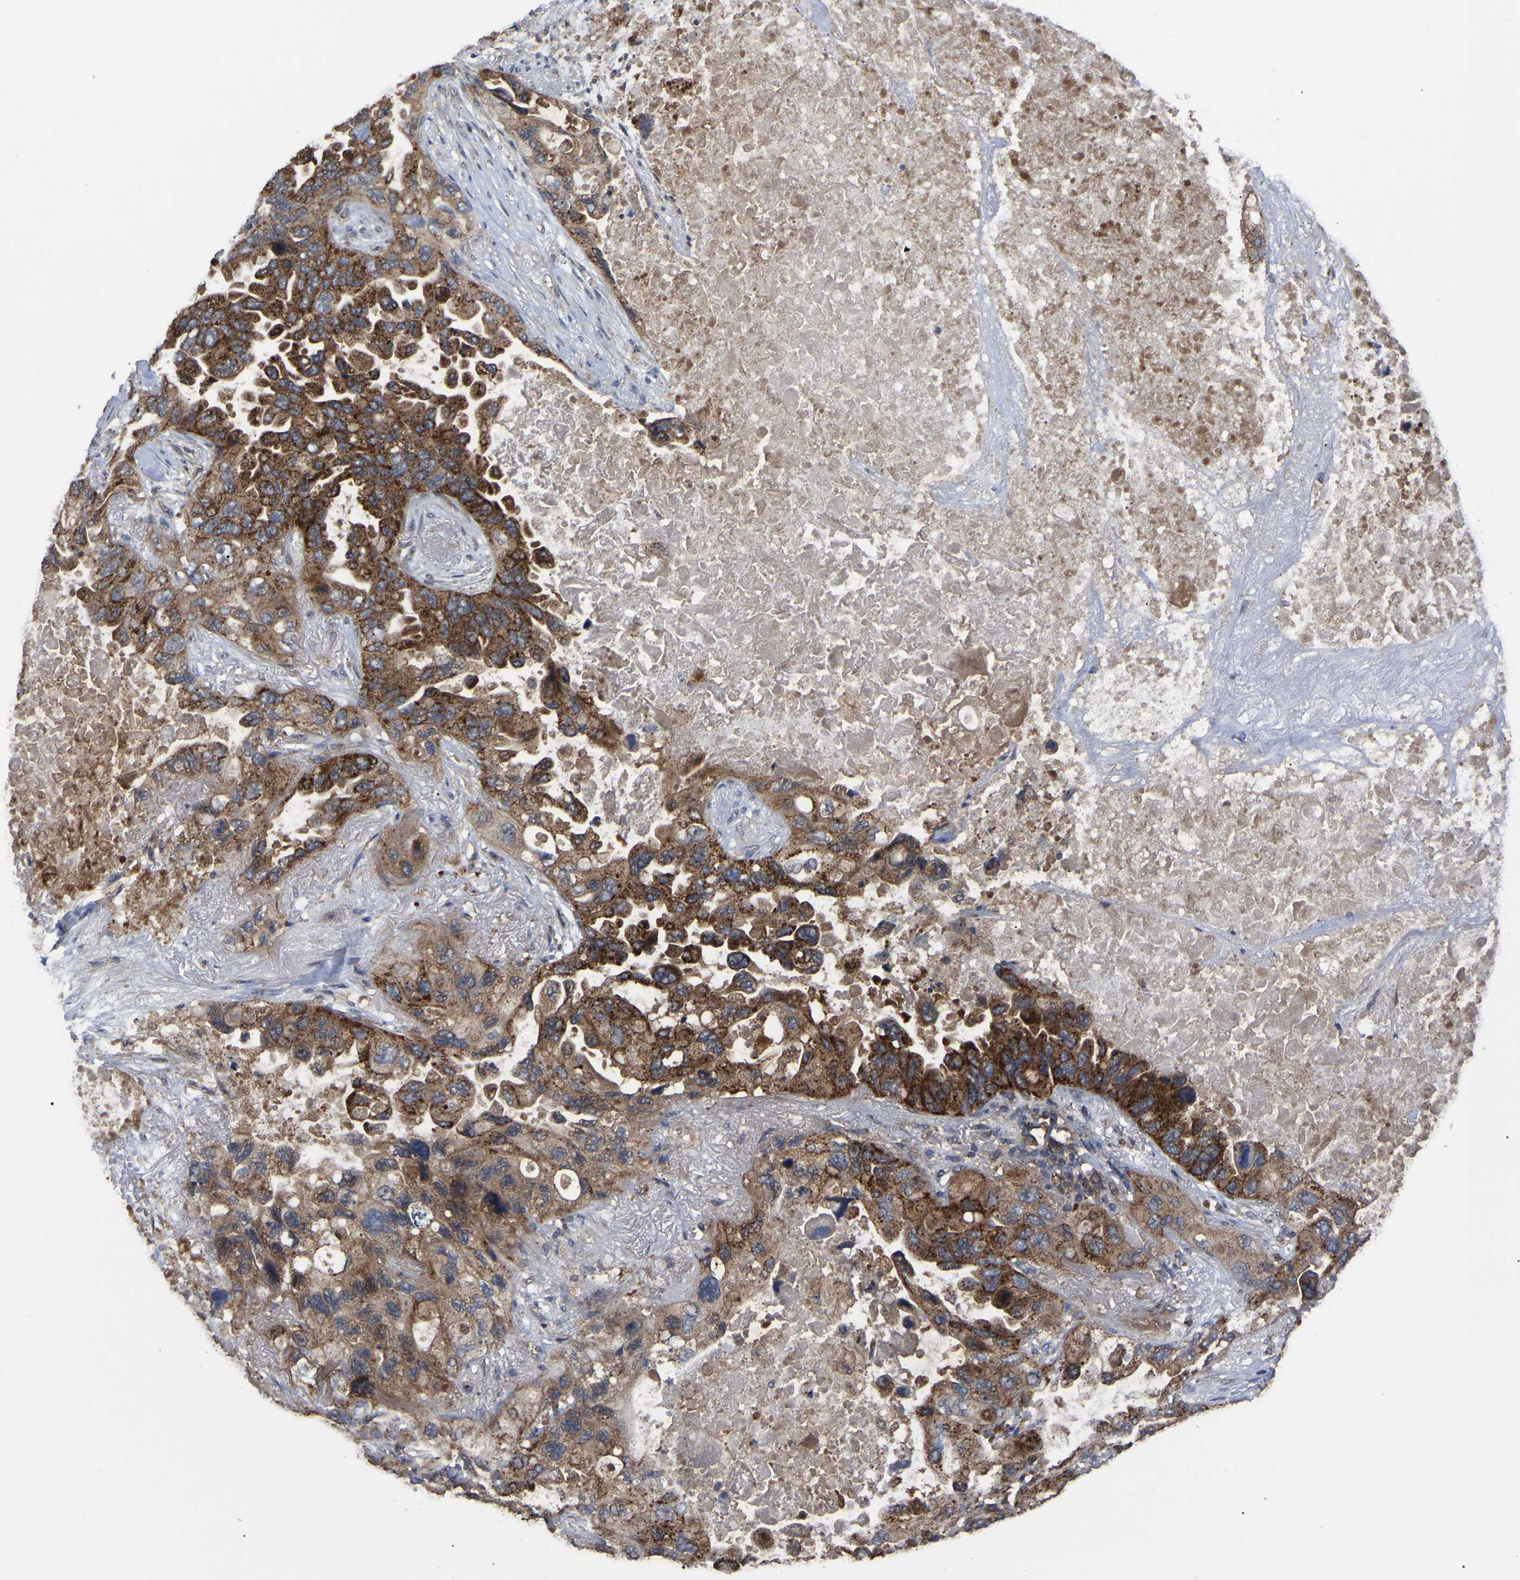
{"staining": {"intensity": "strong", "quantity": ">75%", "location": "cytoplasmic/membranous"}, "tissue": "lung cancer", "cell_type": "Tumor cells", "image_type": "cancer", "snomed": [{"axis": "morphology", "description": "Squamous cell carcinoma, NOS"}, {"axis": "topography", "description": "Lung"}], "caption": "Protein staining of lung cancer (squamous cell carcinoma) tissue demonstrates strong cytoplasmic/membranous staining in approximately >75% of tumor cells.", "gene": "GCC1", "patient": {"sex": "female", "age": 73}}